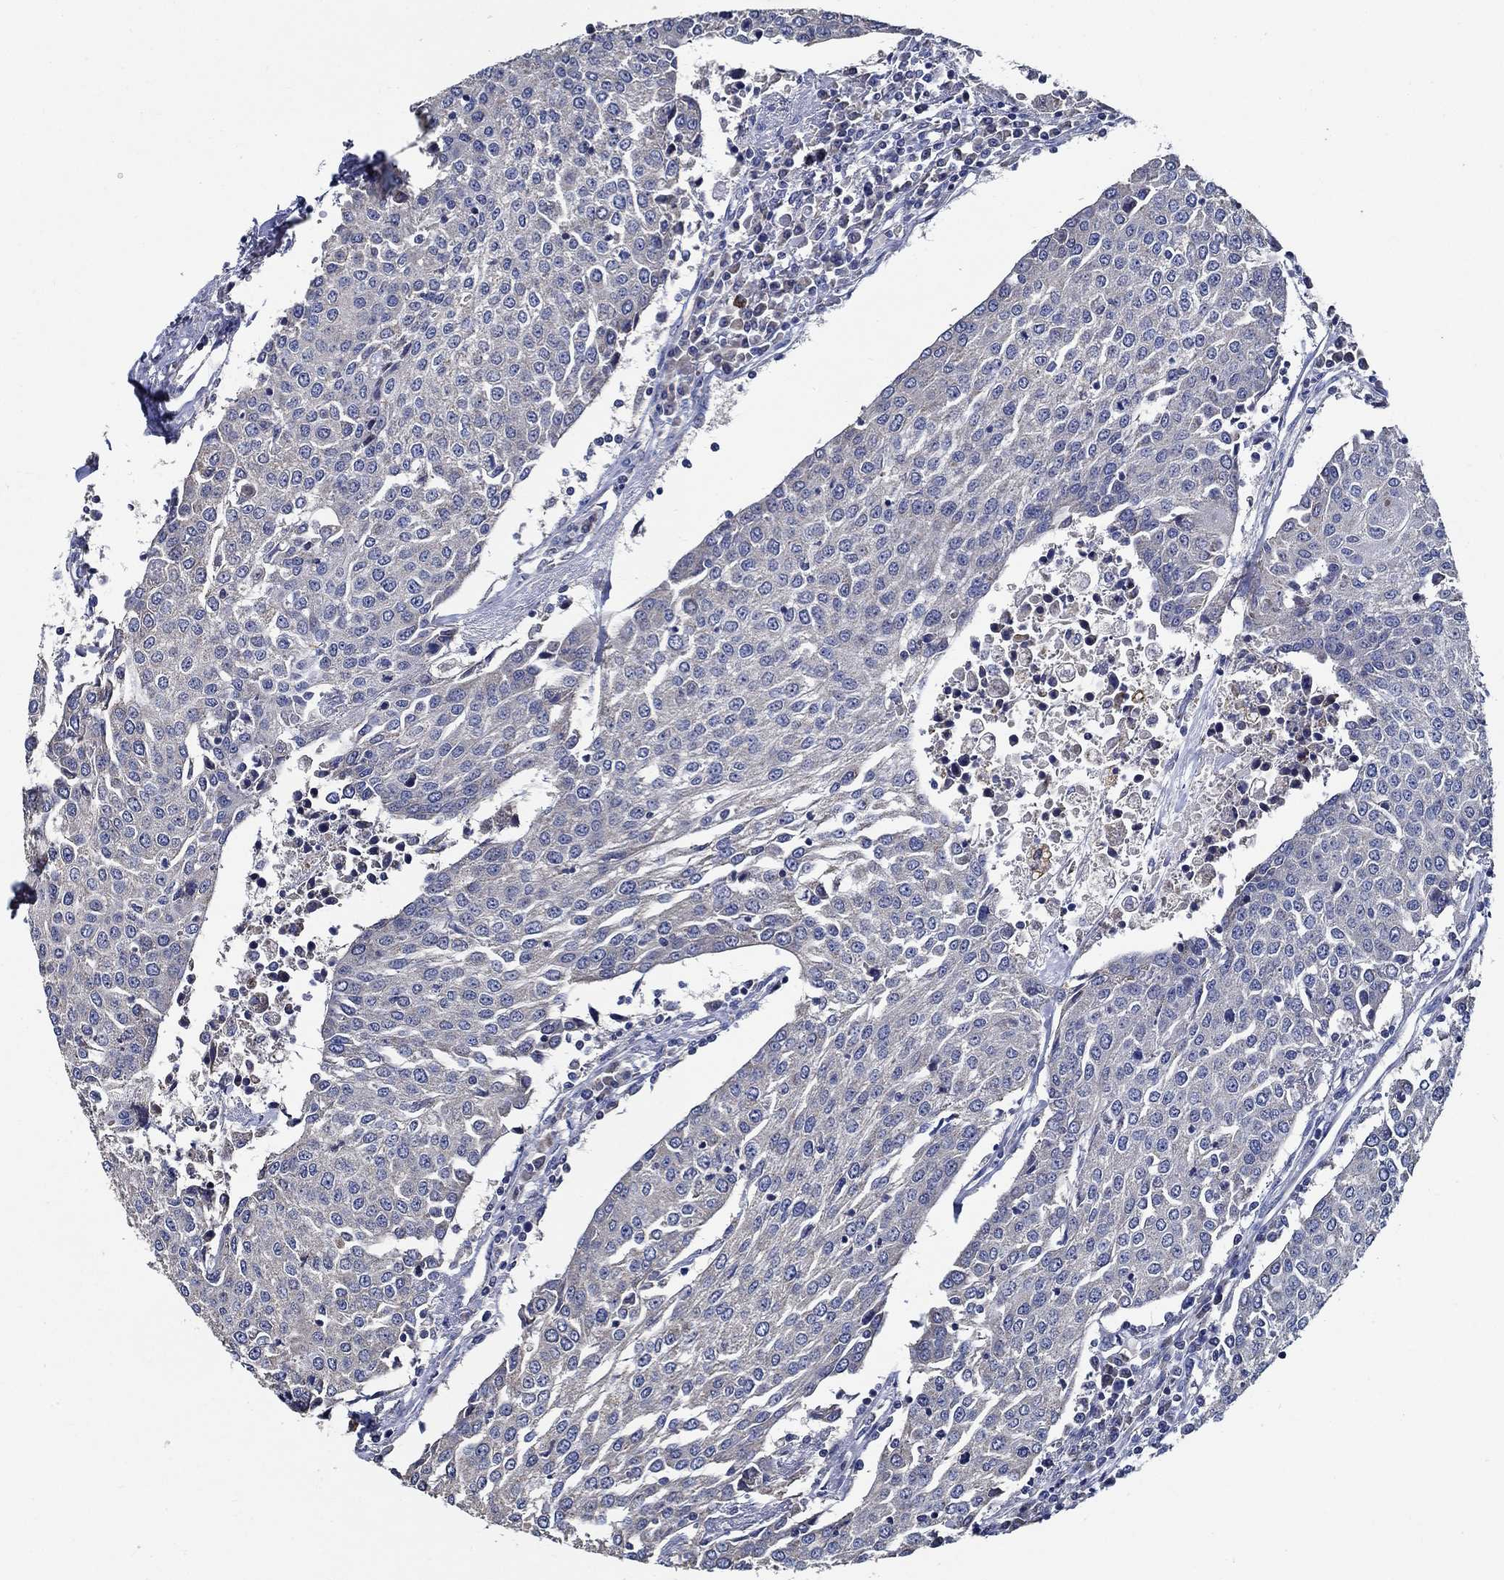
{"staining": {"intensity": "negative", "quantity": "none", "location": "none"}, "tissue": "urothelial cancer", "cell_type": "Tumor cells", "image_type": "cancer", "snomed": [{"axis": "morphology", "description": "Urothelial carcinoma, High grade"}, {"axis": "topography", "description": "Urinary bladder"}], "caption": "The histopathology image shows no significant staining in tumor cells of urothelial cancer.", "gene": "WDR53", "patient": {"sex": "female", "age": 85}}